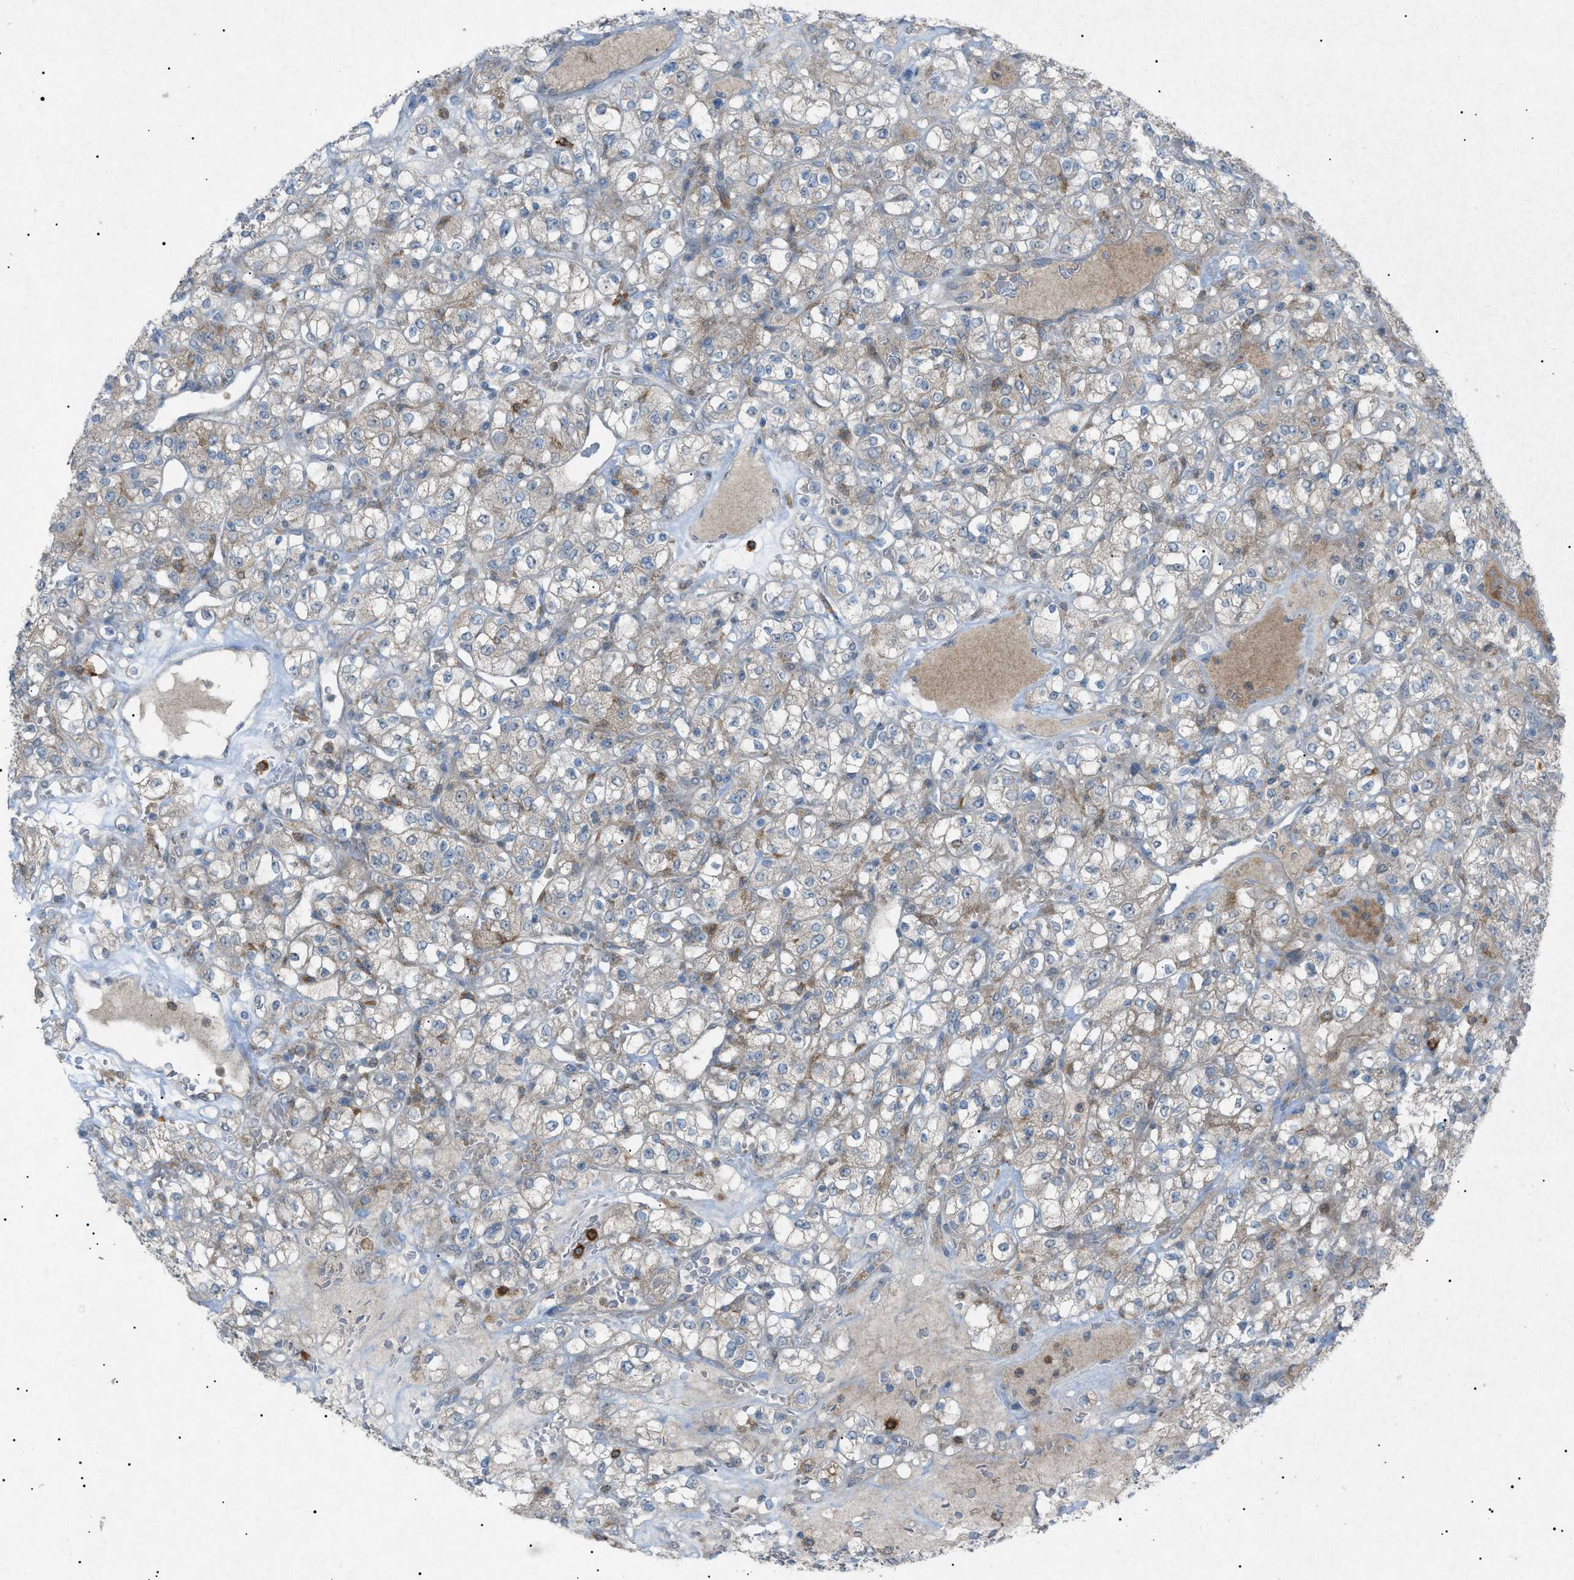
{"staining": {"intensity": "weak", "quantity": "25%-75%", "location": "cytoplasmic/membranous"}, "tissue": "renal cancer", "cell_type": "Tumor cells", "image_type": "cancer", "snomed": [{"axis": "morphology", "description": "Normal tissue, NOS"}, {"axis": "morphology", "description": "Adenocarcinoma, NOS"}, {"axis": "topography", "description": "Kidney"}], "caption": "A high-resolution image shows immunohistochemistry staining of renal adenocarcinoma, which reveals weak cytoplasmic/membranous staining in about 25%-75% of tumor cells. (DAB (3,3'-diaminobenzidine) = brown stain, brightfield microscopy at high magnification).", "gene": "BTK", "patient": {"sex": "female", "age": 72}}